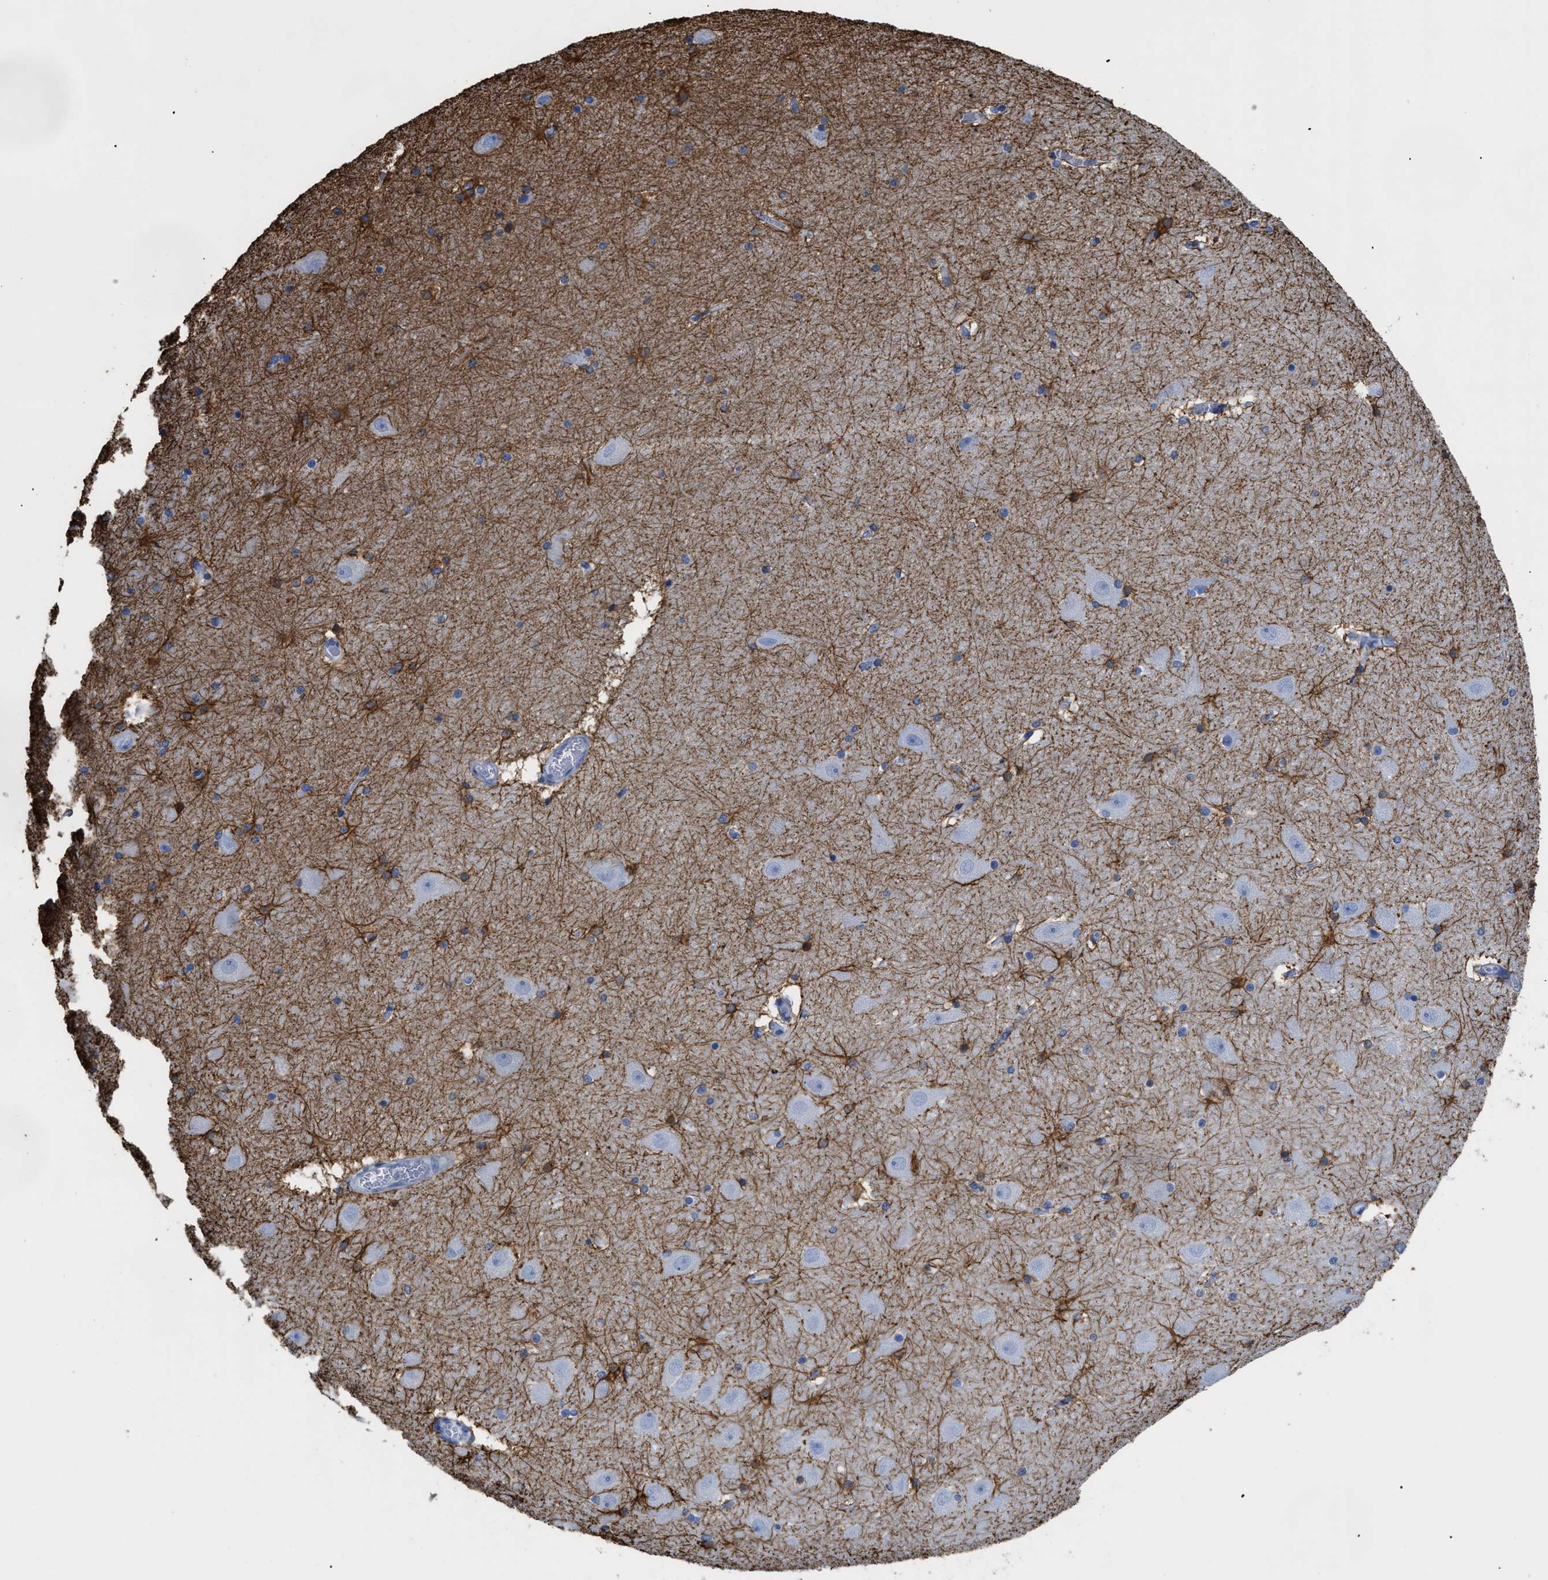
{"staining": {"intensity": "strong", "quantity": "25%-75%", "location": "cytoplasmic/membranous"}, "tissue": "hippocampus", "cell_type": "Glial cells", "image_type": "normal", "snomed": [{"axis": "morphology", "description": "Normal tissue, NOS"}, {"axis": "topography", "description": "Hippocampus"}], "caption": "DAB immunohistochemical staining of normal hippocampus displays strong cytoplasmic/membranous protein expression in approximately 25%-75% of glial cells.", "gene": "DLC1", "patient": {"sex": "male", "age": 45}}